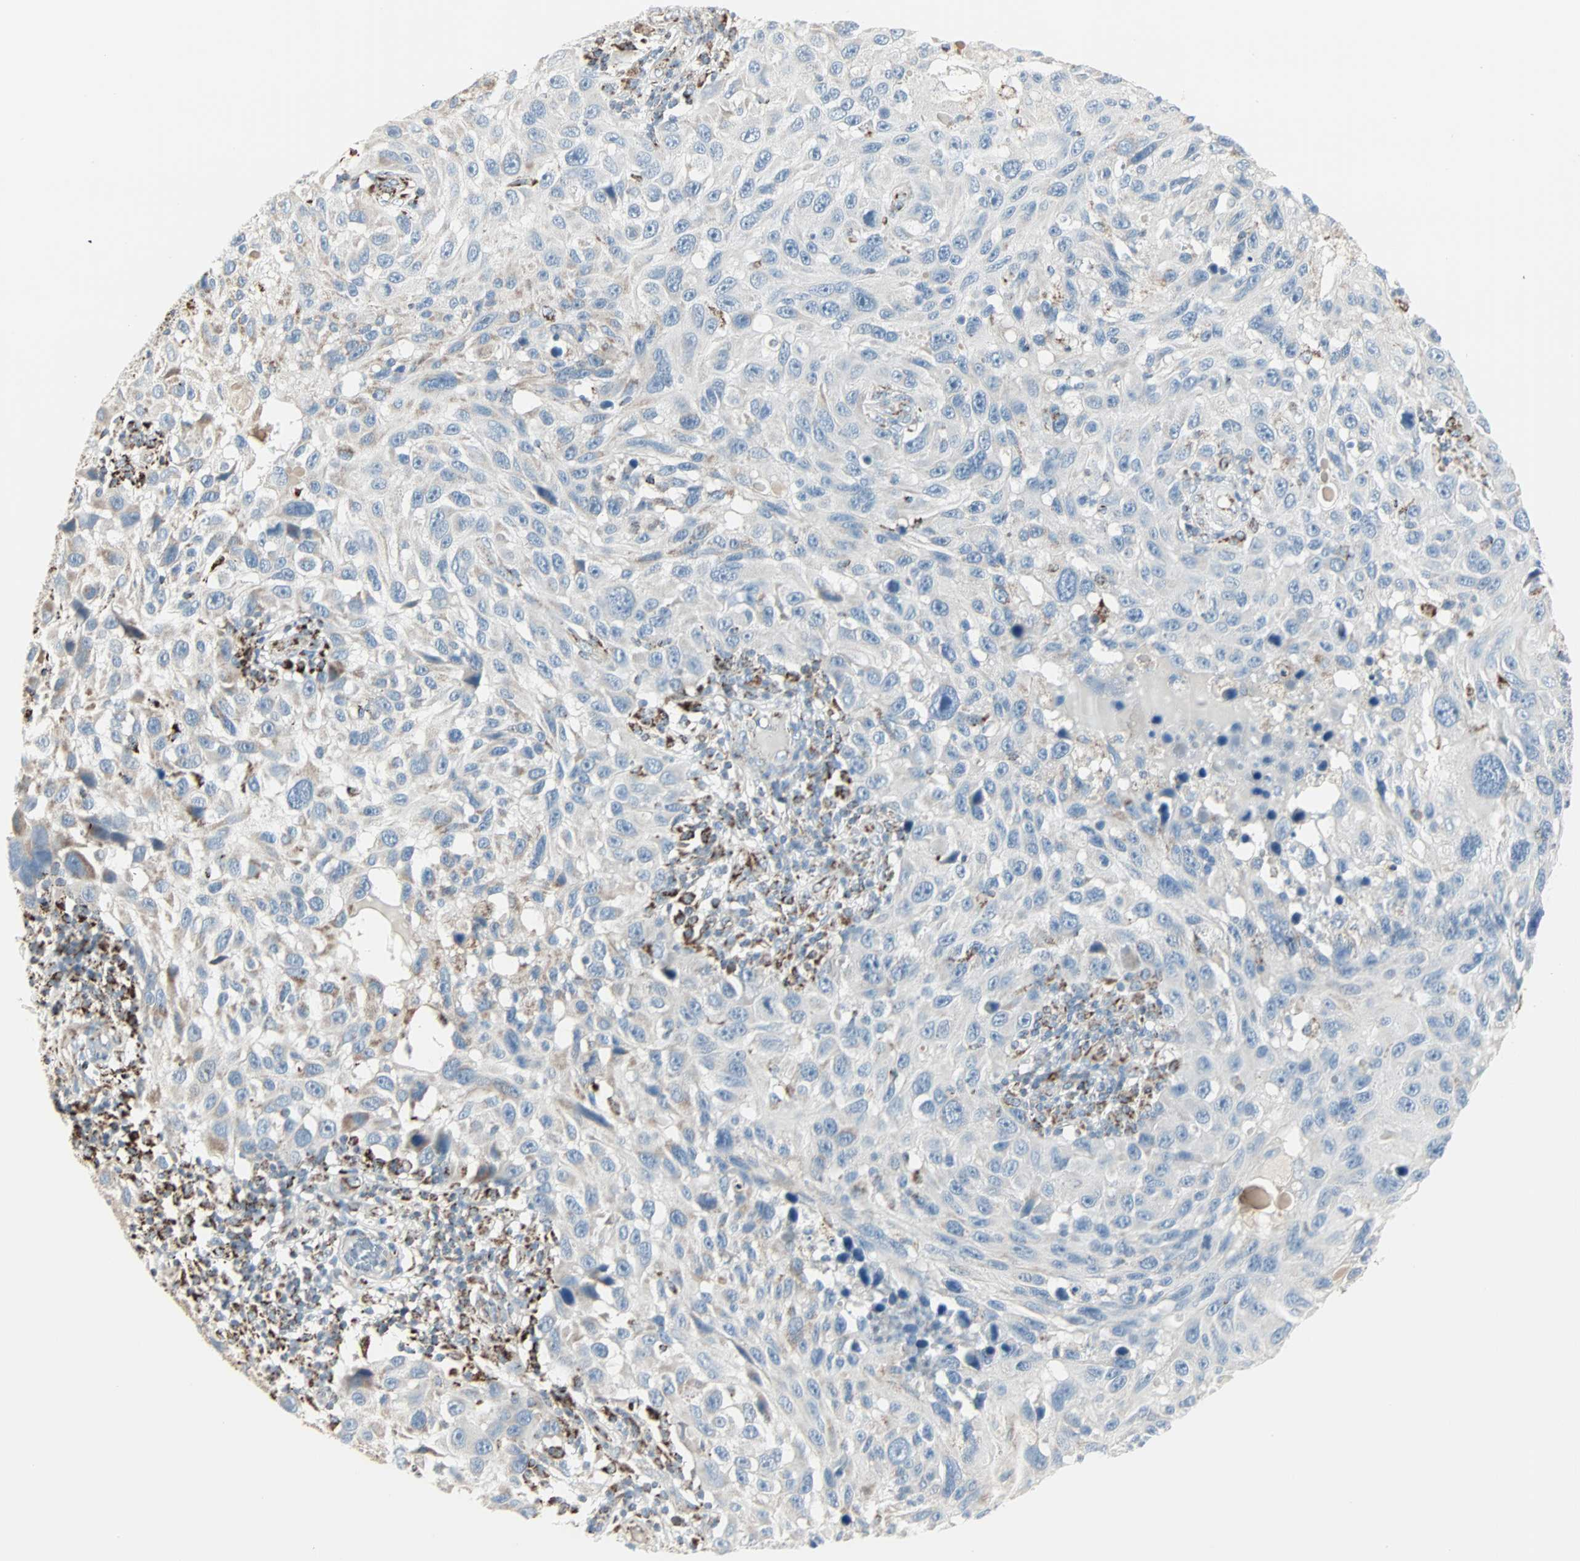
{"staining": {"intensity": "negative", "quantity": "none", "location": "none"}, "tissue": "melanoma", "cell_type": "Tumor cells", "image_type": "cancer", "snomed": [{"axis": "morphology", "description": "Malignant melanoma, NOS"}, {"axis": "topography", "description": "Skin"}], "caption": "High power microscopy histopathology image of an immunohistochemistry micrograph of malignant melanoma, revealing no significant staining in tumor cells.", "gene": "IDH2", "patient": {"sex": "male", "age": 53}}